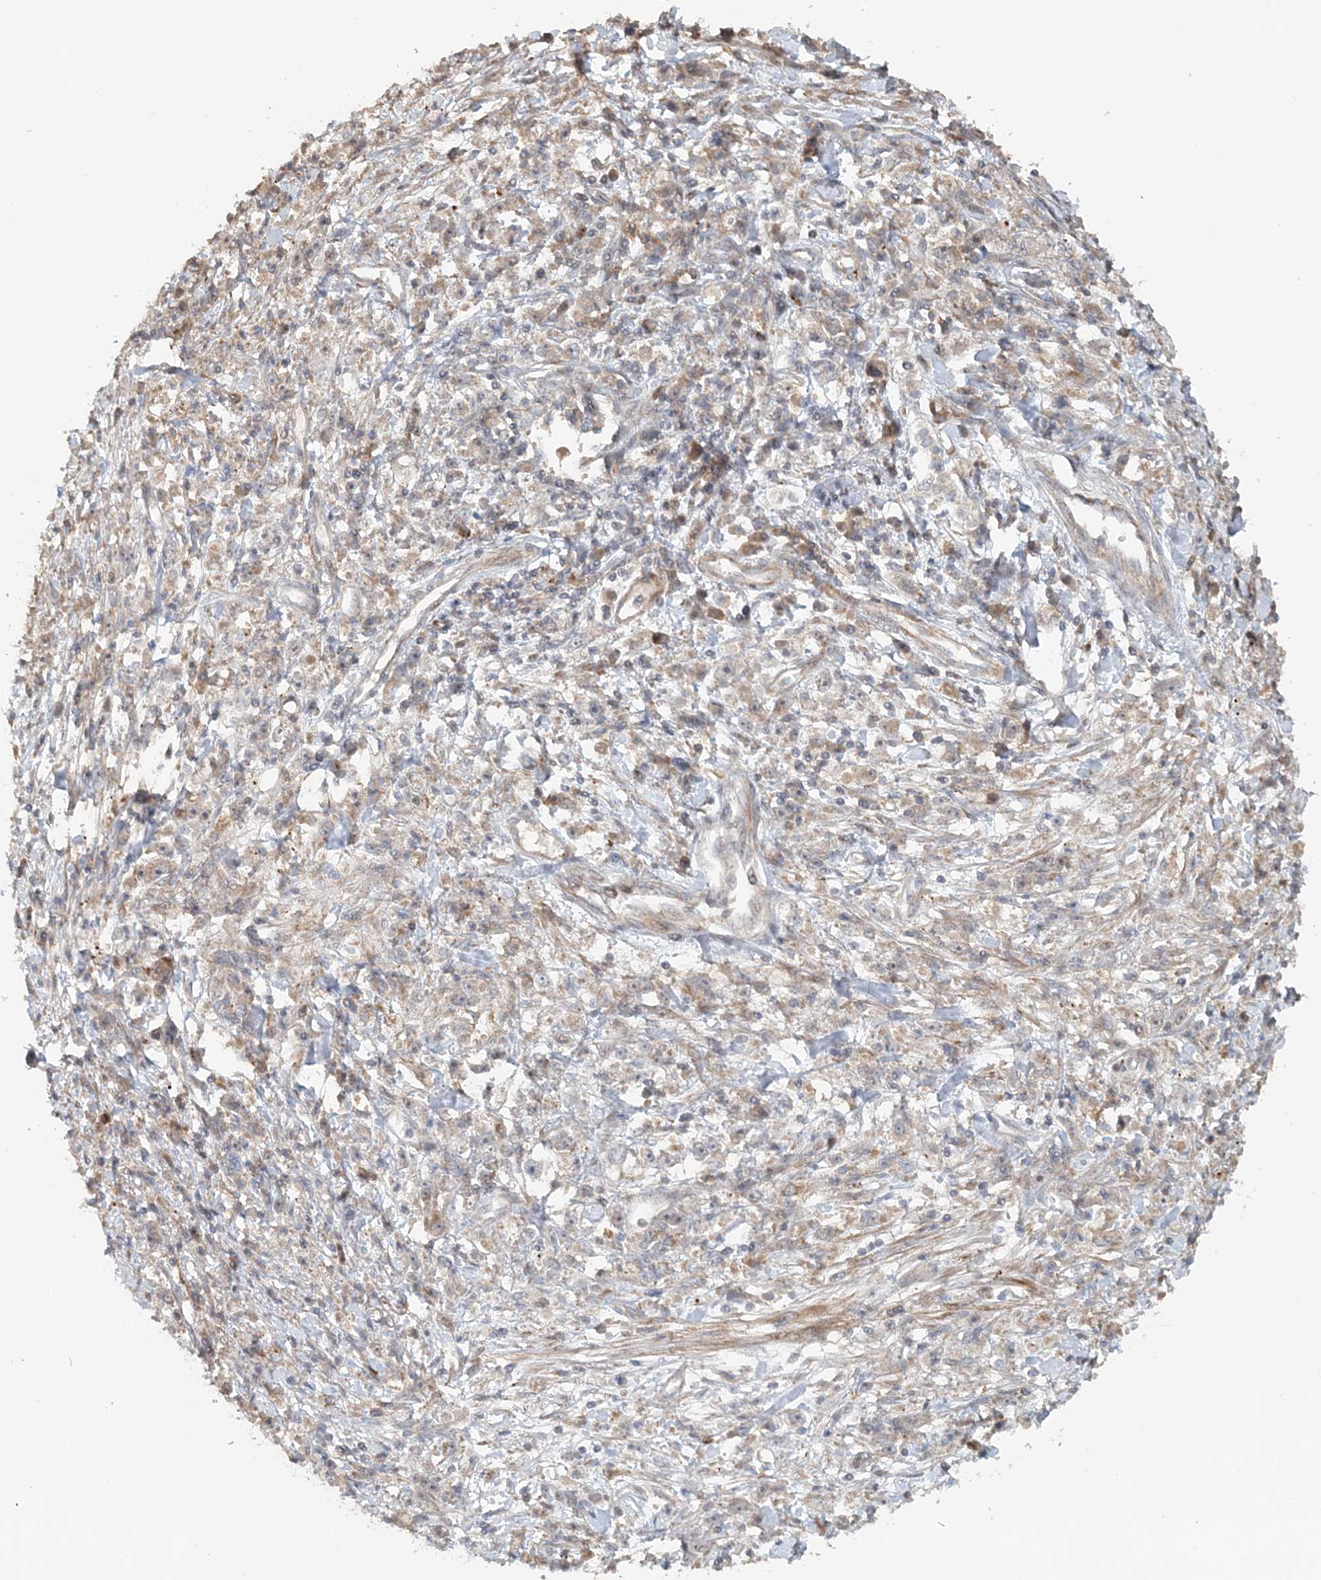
{"staining": {"intensity": "weak", "quantity": "25%-75%", "location": "cytoplasmic/membranous"}, "tissue": "stomach cancer", "cell_type": "Tumor cells", "image_type": "cancer", "snomed": [{"axis": "morphology", "description": "Adenocarcinoma, NOS"}, {"axis": "topography", "description": "Stomach"}], "caption": "Immunohistochemical staining of stomach cancer exhibits low levels of weak cytoplasmic/membranous positivity in about 25%-75% of tumor cells.", "gene": "MMUT", "patient": {"sex": "female", "age": 59}}